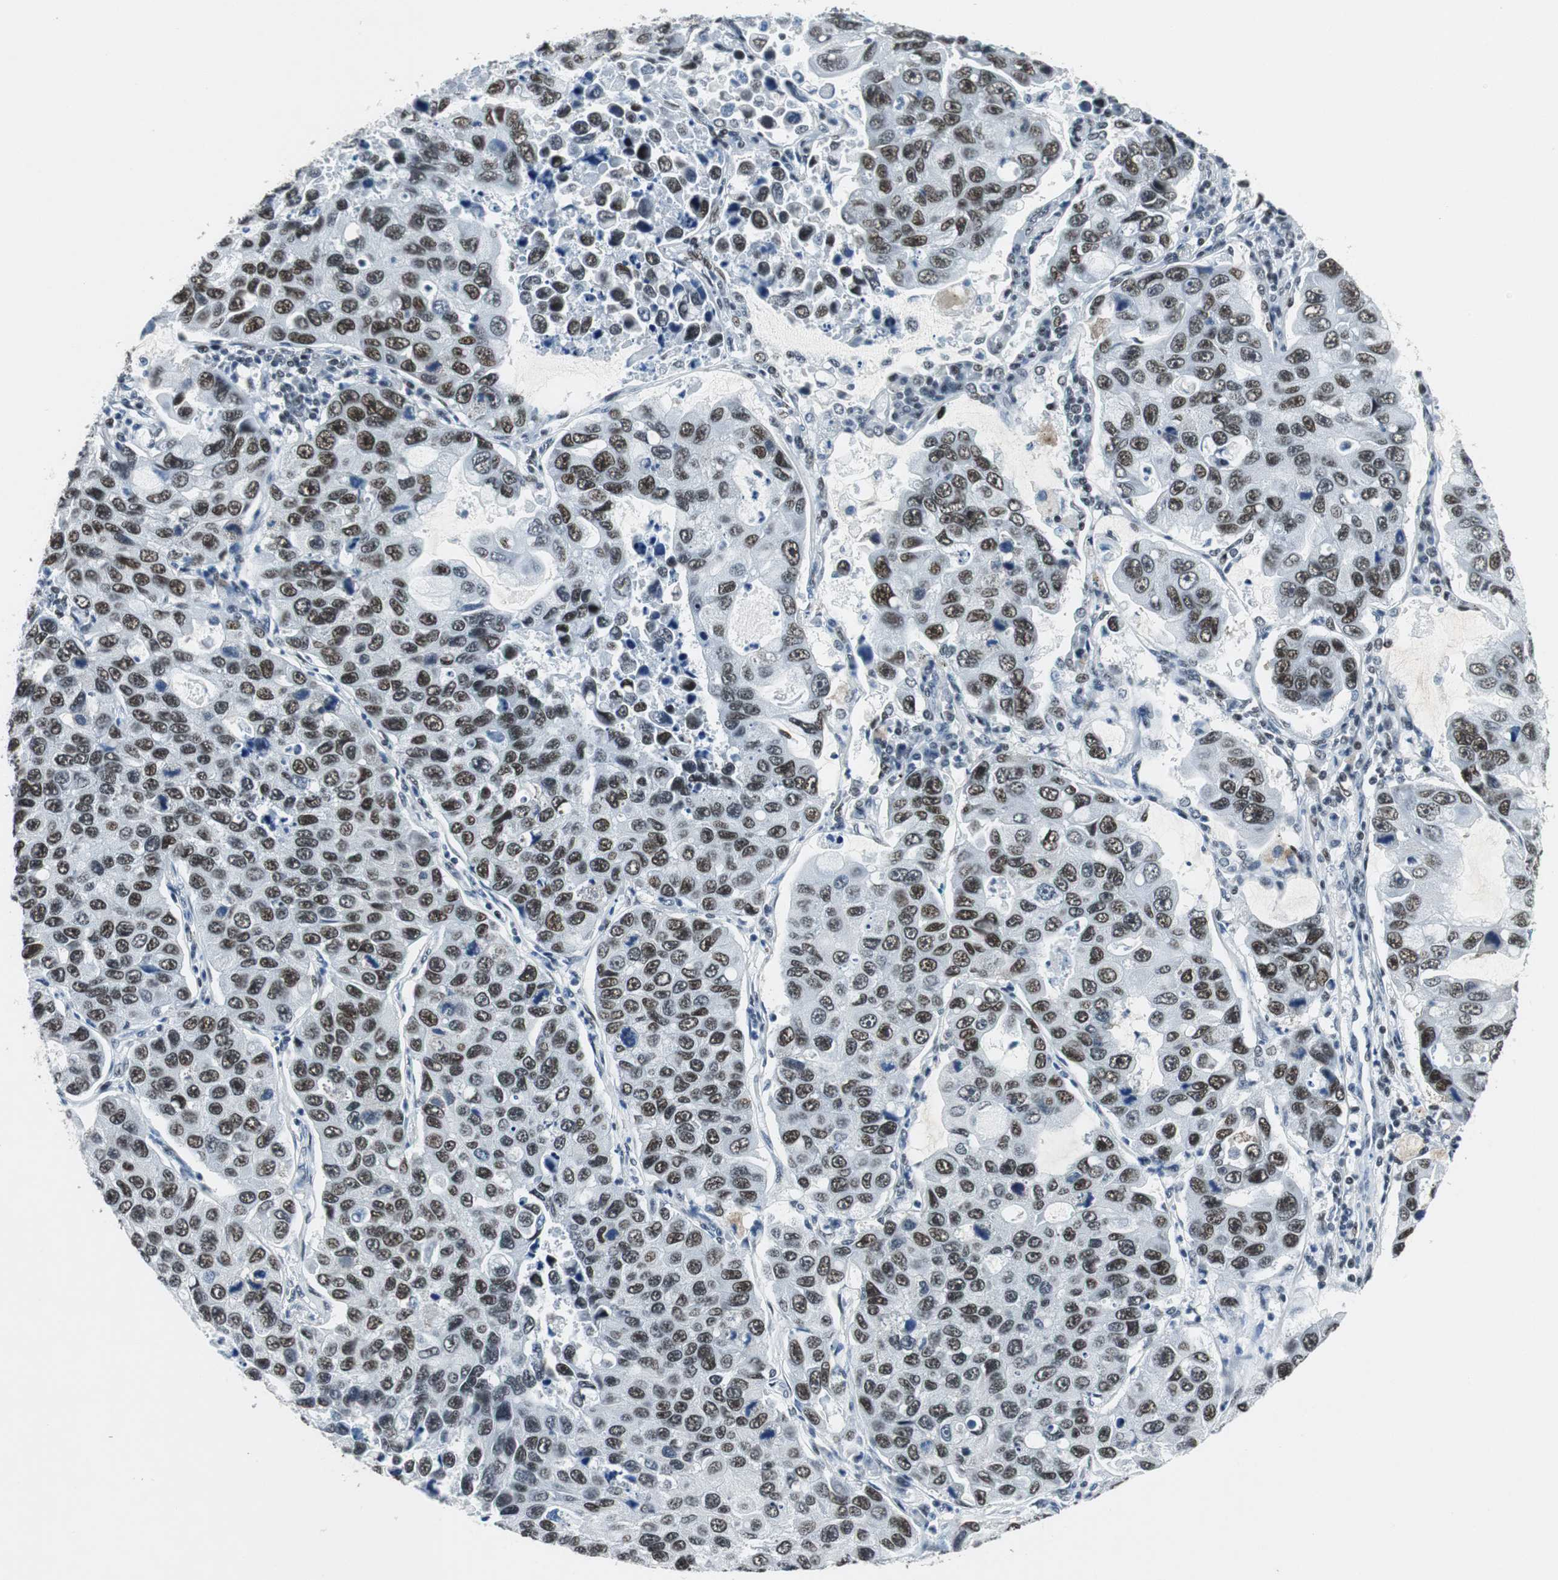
{"staining": {"intensity": "weak", "quantity": ">75%", "location": "nuclear"}, "tissue": "lung cancer", "cell_type": "Tumor cells", "image_type": "cancer", "snomed": [{"axis": "morphology", "description": "Adenocarcinoma, NOS"}, {"axis": "topography", "description": "Lung"}], "caption": "This is an image of IHC staining of adenocarcinoma (lung), which shows weak expression in the nuclear of tumor cells.", "gene": "HDAC3", "patient": {"sex": "male", "age": 64}}